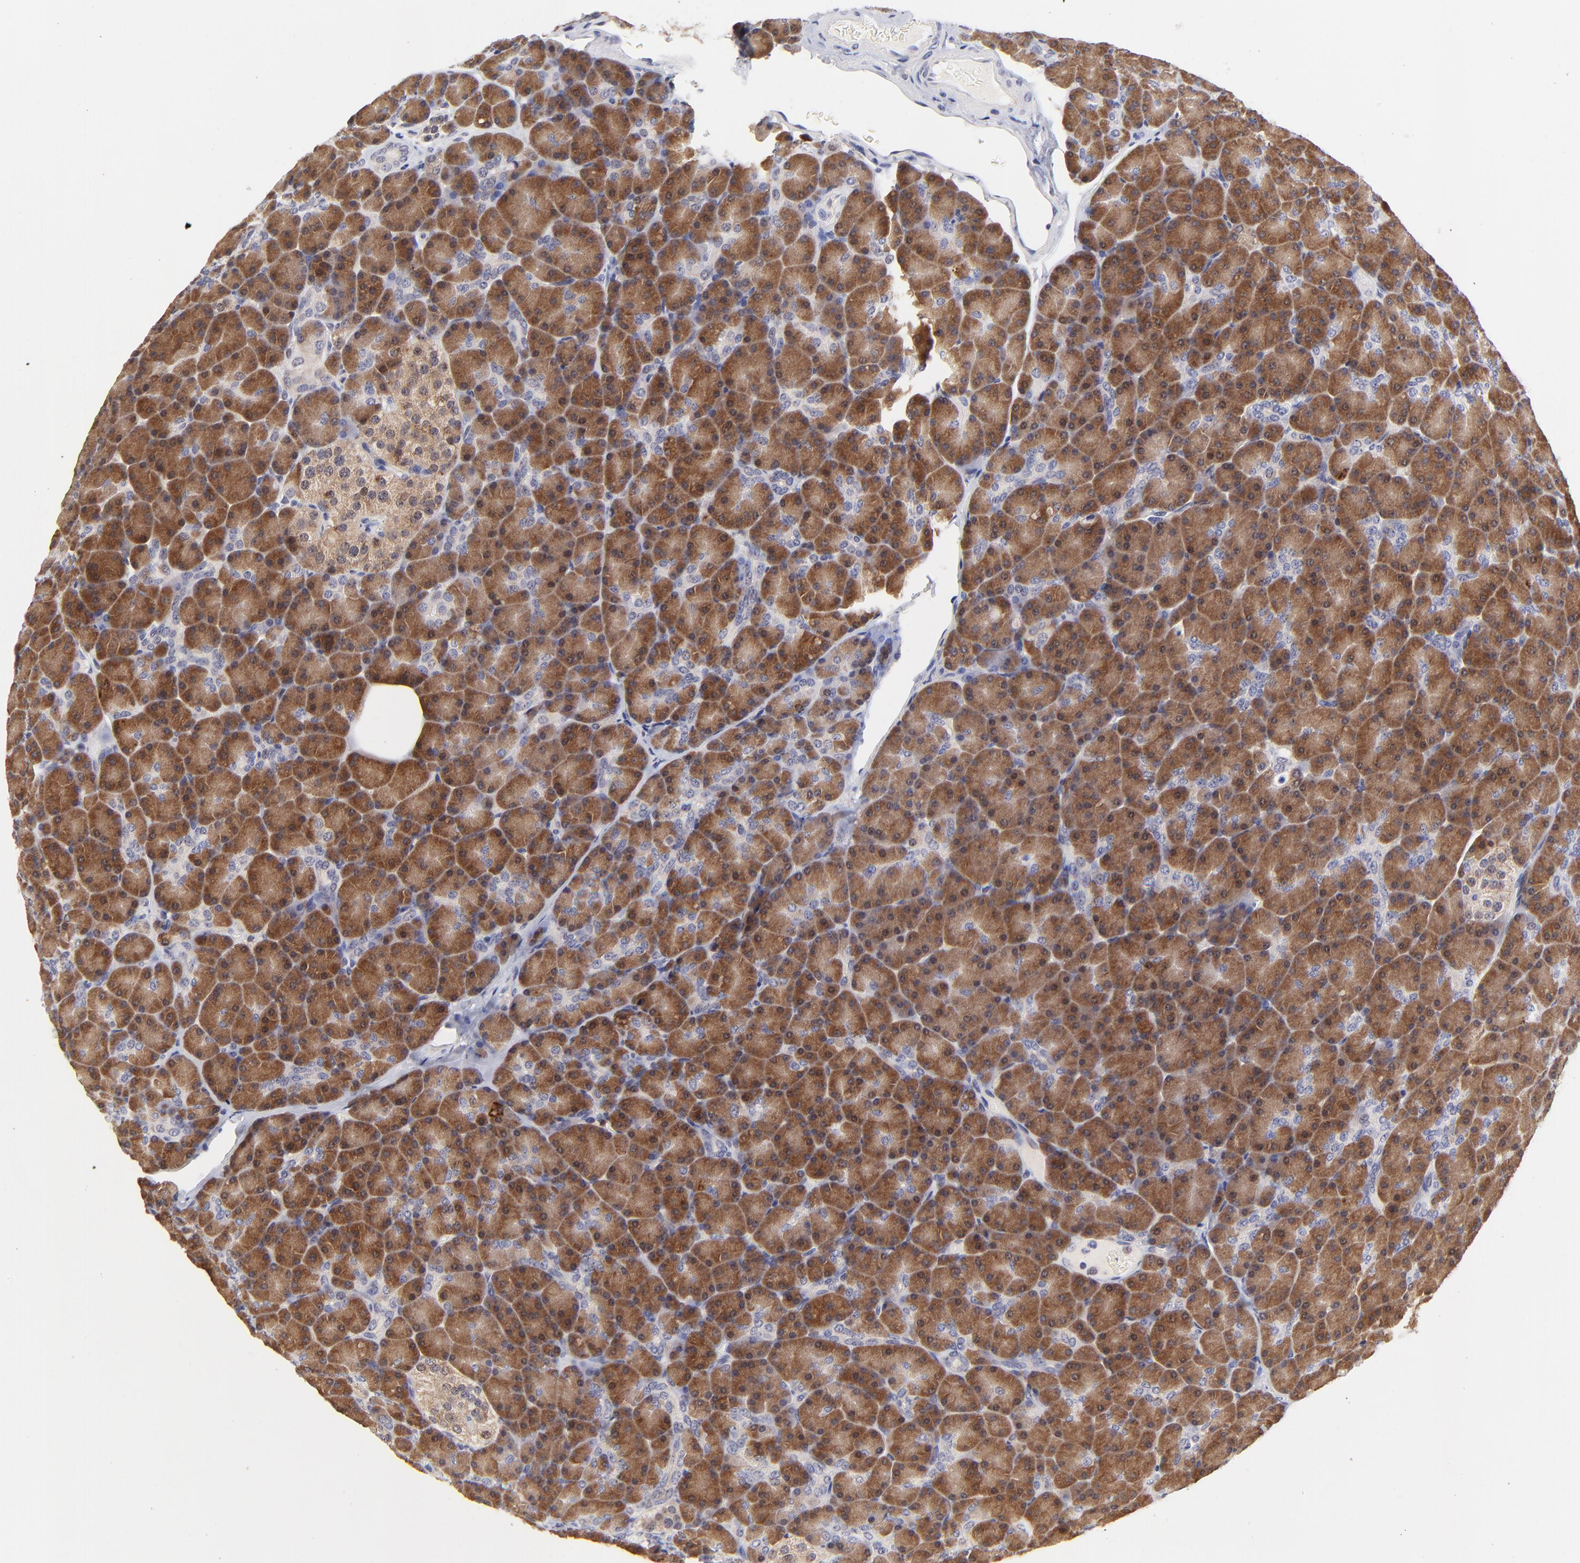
{"staining": {"intensity": "strong", "quantity": ">75%", "location": "cytoplasmic/membranous"}, "tissue": "pancreas", "cell_type": "Exocrine glandular cells", "image_type": "normal", "snomed": [{"axis": "morphology", "description": "Normal tissue, NOS"}, {"axis": "topography", "description": "Pancreas"}], "caption": "Exocrine glandular cells display high levels of strong cytoplasmic/membranous expression in about >75% of cells in benign human pancreas. (brown staining indicates protein expression, while blue staining denotes nuclei).", "gene": "ZNF155", "patient": {"sex": "female", "age": 43}}